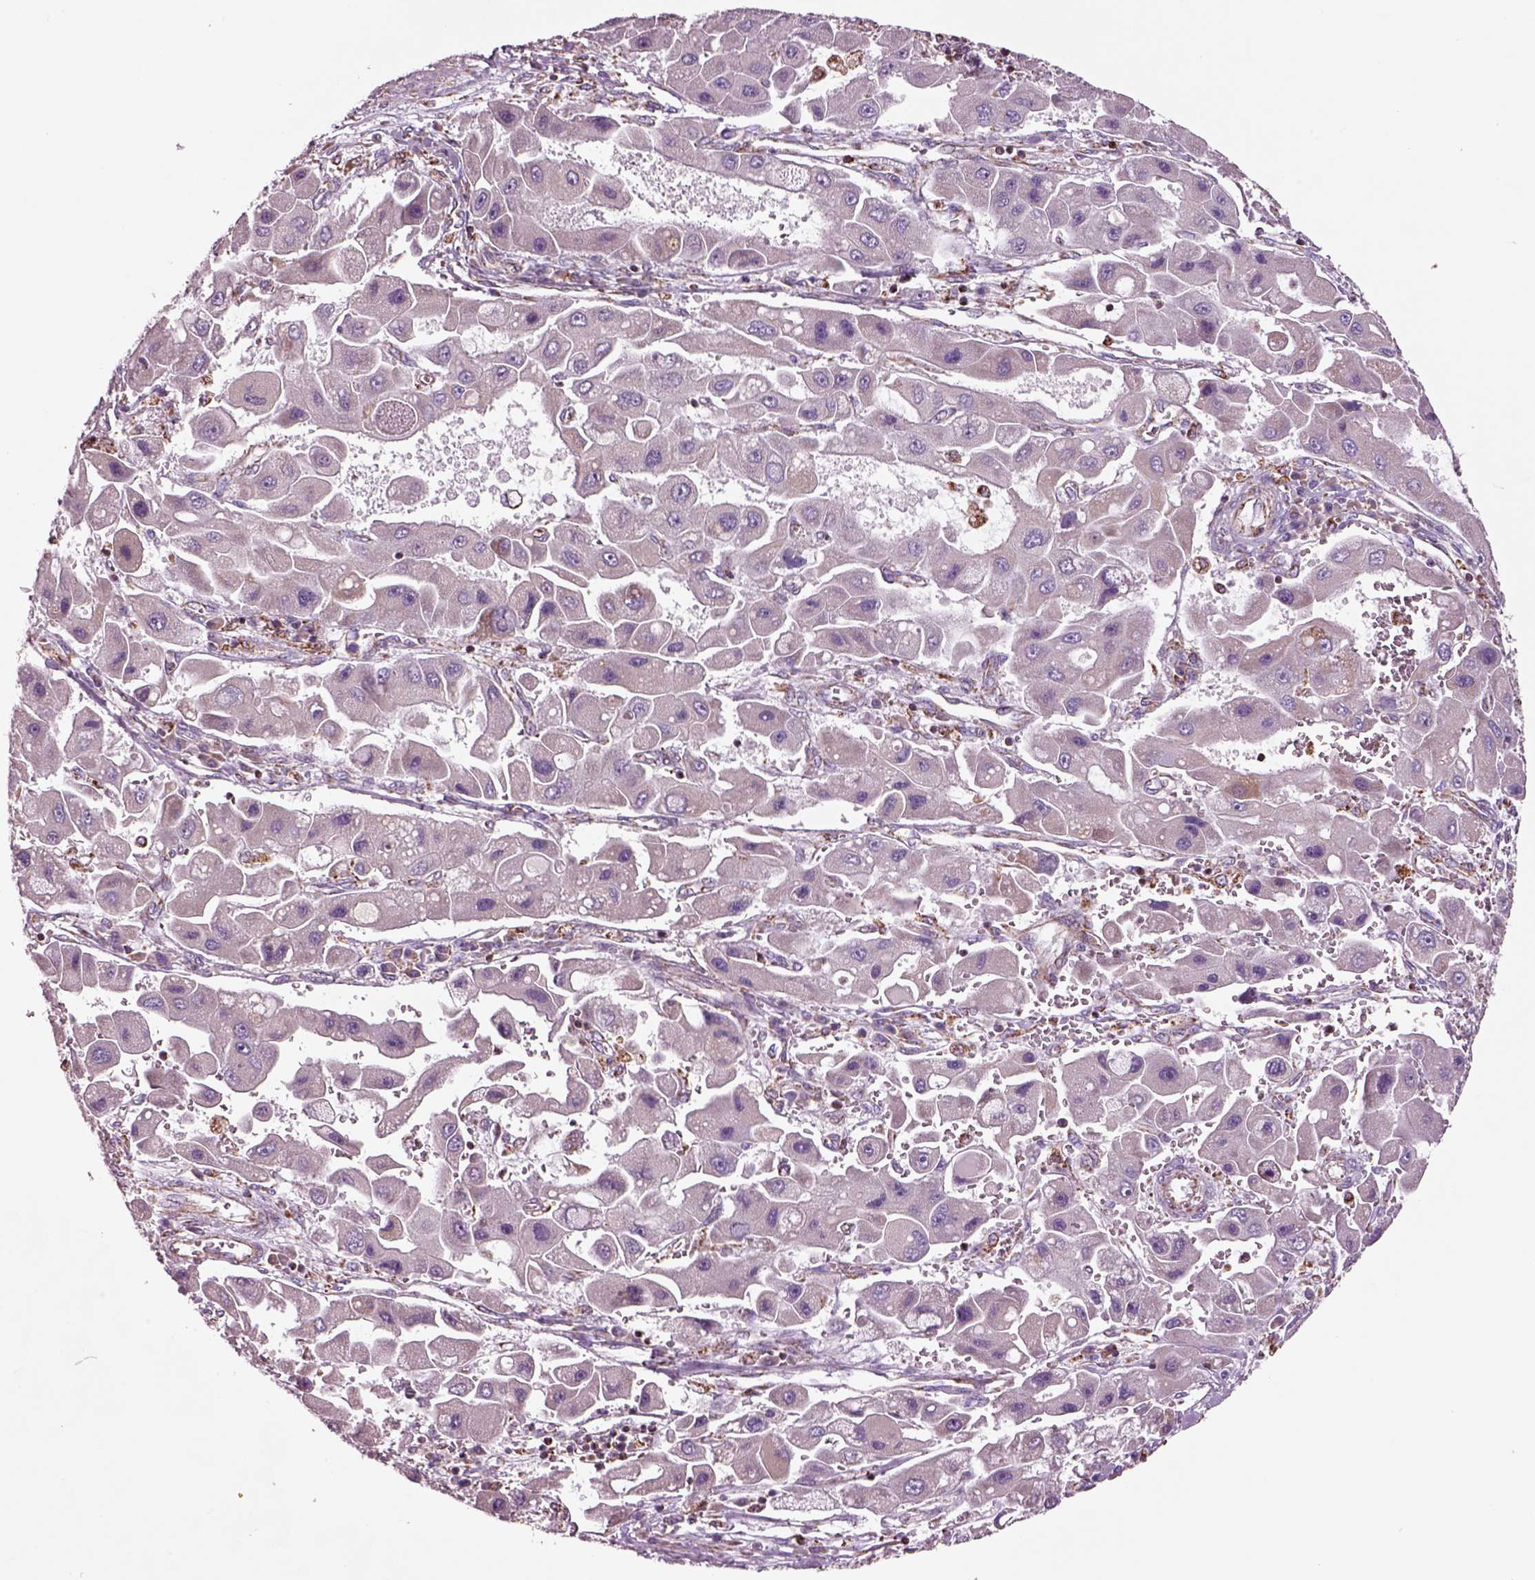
{"staining": {"intensity": "negative", "quantity": "none", "location": "none"}, "tissue": "liver cancer", "cell_type": "Tumor cells", "image_type": "cancer", "snomed": [{"axis": "morphology", "description": "Carcinoma, Hepatocellular, NOS"}, {"axis": "topography", "description": "Liver"}], "caption": "Tumor cells show no significant protein staining in hepatocellular carcinoma (liver).", "gene": "SLC25A24", "patient": {"sex": "male", "age": 24}}